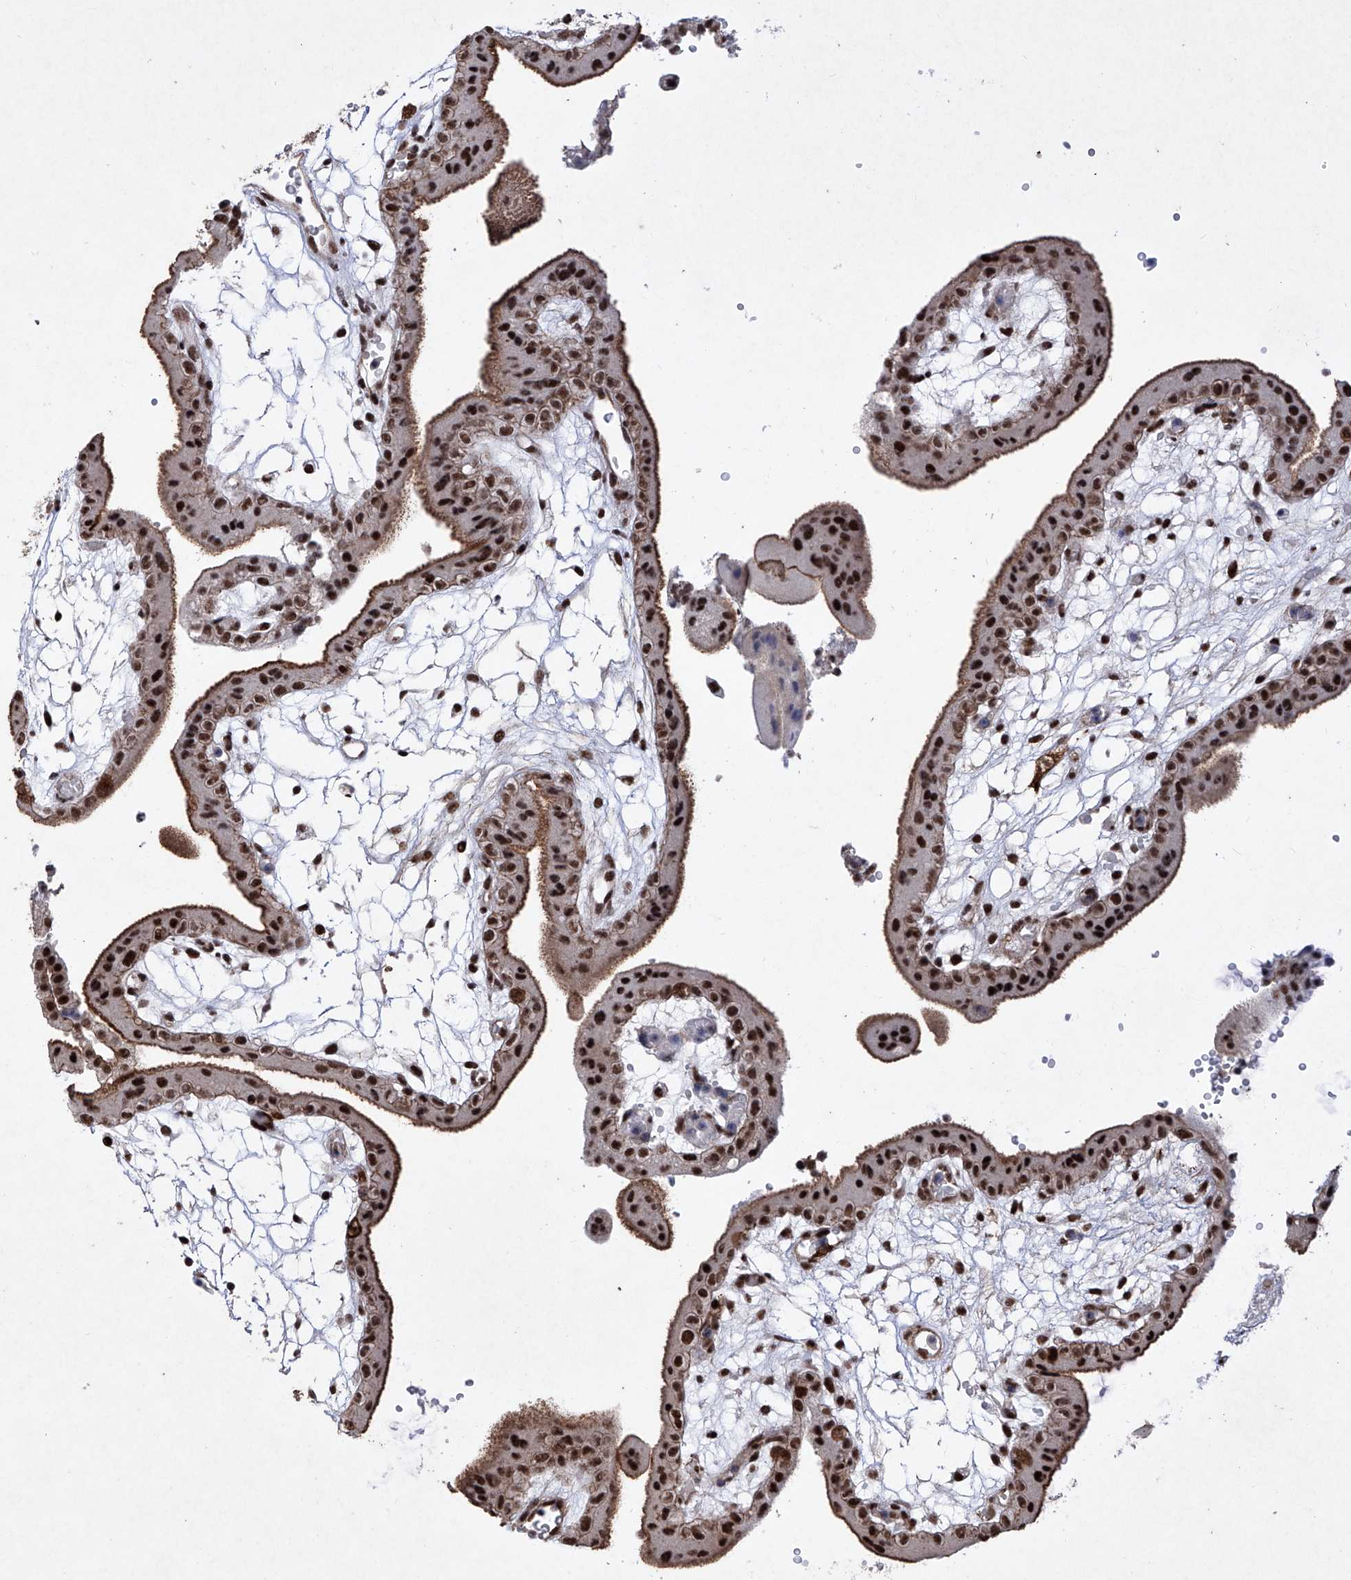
{"staining": {"intensity": "strong", "quantity": ">75%", "location": "nuclear"}, "tissue": "placenta", "cell_type": "Decidual cells", "image_type": "normal", "snomed": [{"axis": "morphology", "description": "Normal tissue, NOS"}, {"axis": "topography", "description": "Placenta"}], "caption": "This micrograph reveals immunohistochemistry (IHC) staining of benign placenta, with high strong nuclear expression in approximately >75% of decidual cells.", "gene": "NFATC4", "patient": {"sex": "female", "age": 18}}